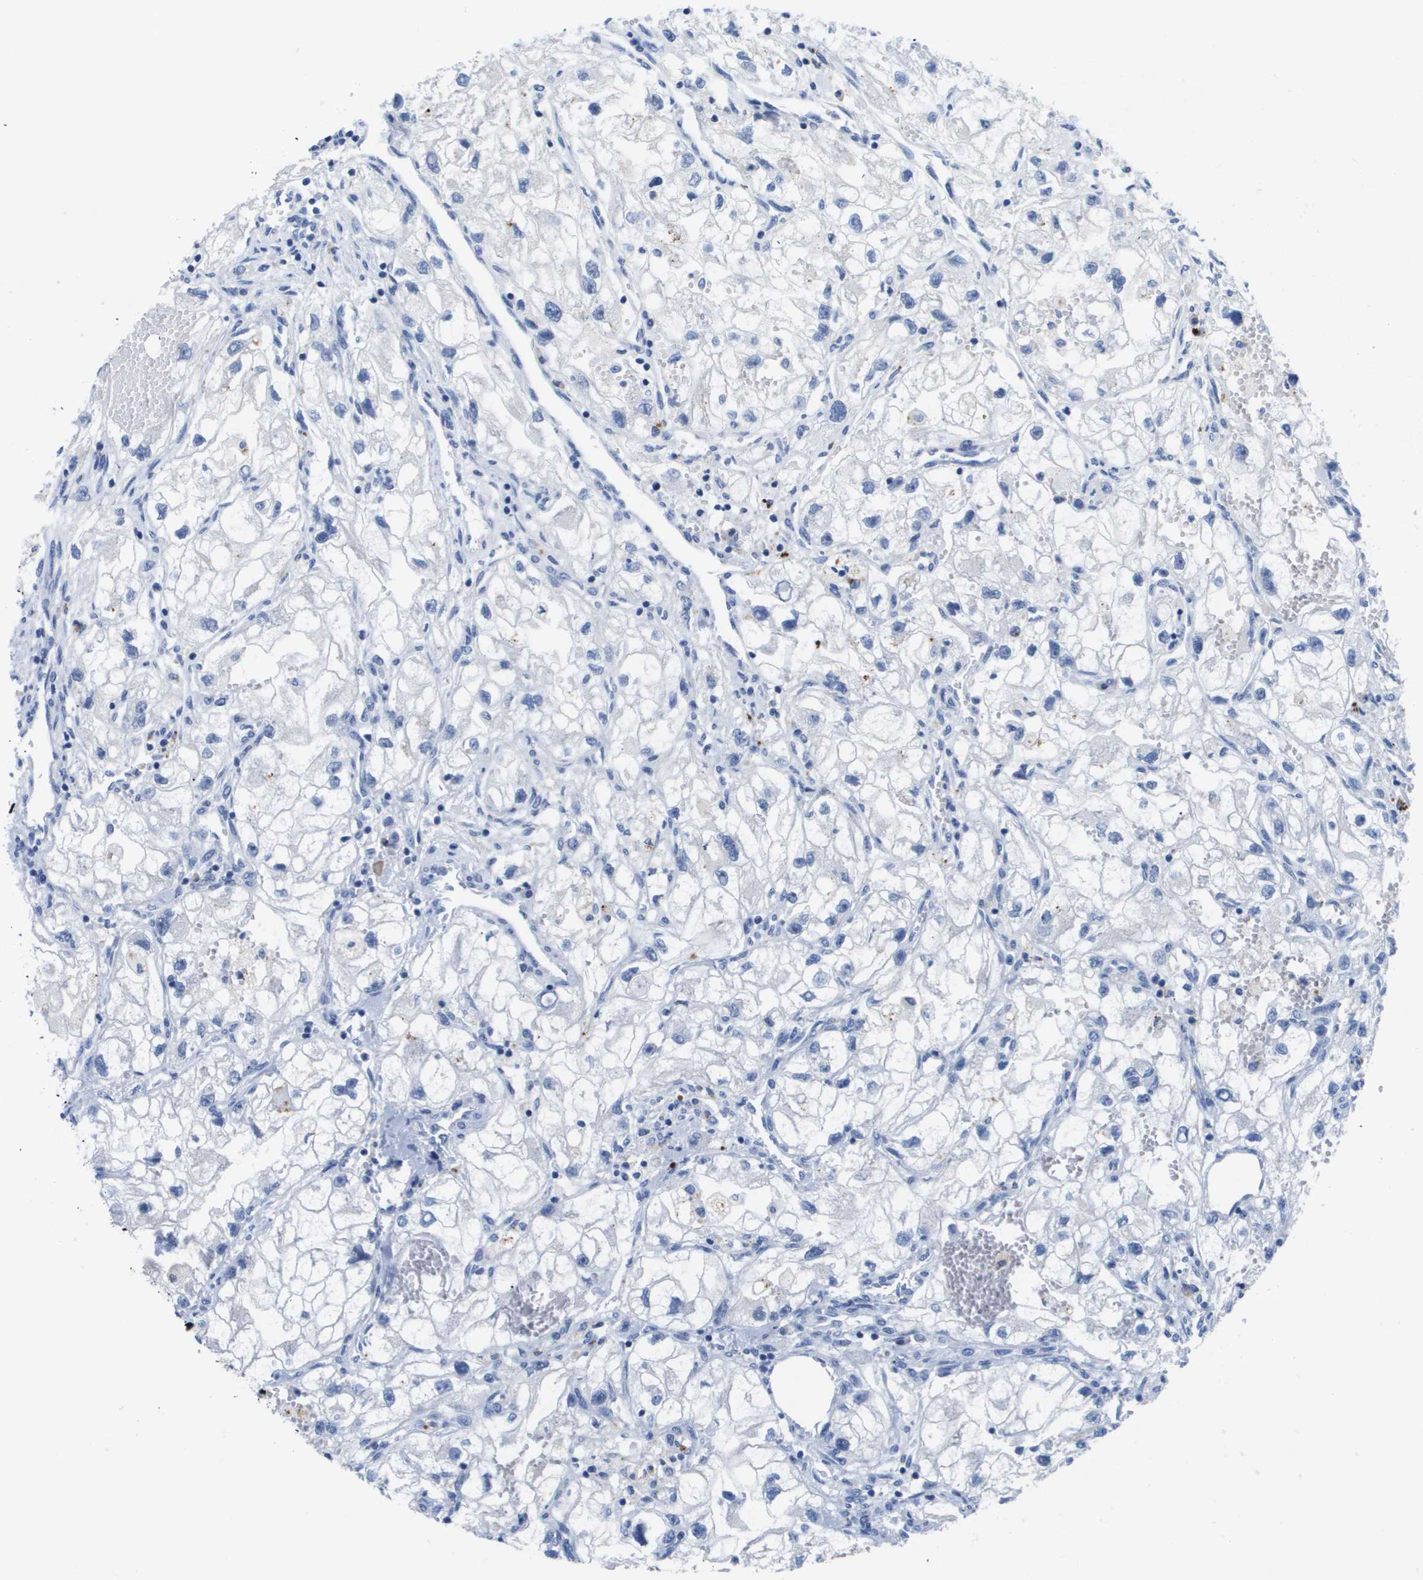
{"staining": {"intensity": "negative", "quantity": "none", "location": "none"}, "tissue": "renal cancer", "cell_type": "Tumor cells", "image_type": "cancer", "snomed": [{"axis": "morphology", "description": "Adenocarcinoma, NOS"}, {"axis": "topography", "description": "Kidney"}], "caption": "Tumor cells are negative for protein expression in human adenocarcinoma (renal).", "gene": "MS4A1", "patient": {"sex": "female", "age": 70}}